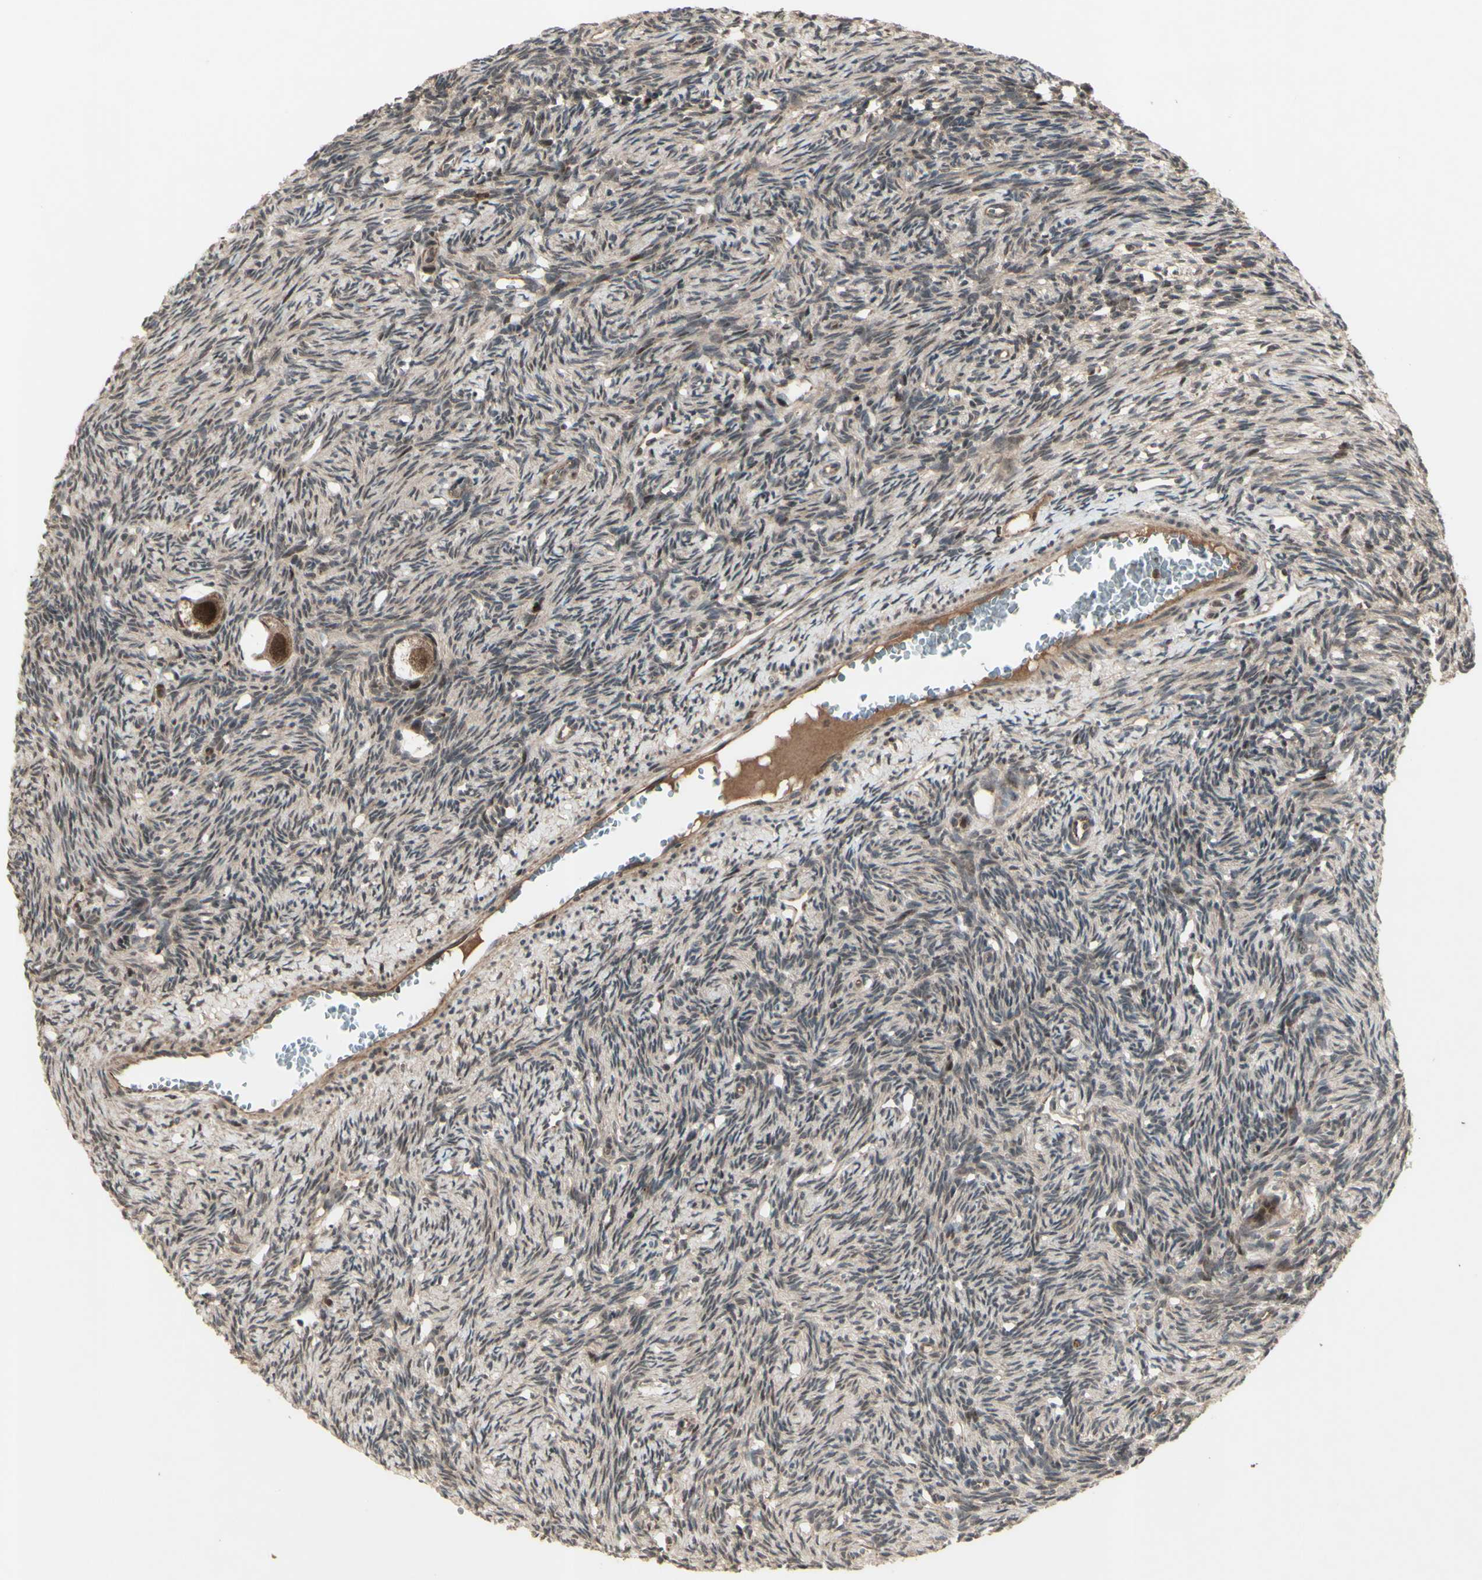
{"staining": {"intensity": "strong", "quantity": ">75%", "location": "cytoplasmic/membranous,nuclear"}, "tissue": "ovary", "cell_type": "Follicle cells", "image_type": "normal", "snomed": [{"axis": "morphology", "description": "Normal tissue, NOS"}, {"axis": "topography", "description": "Ovary"}], "caption": "Protein staining of unremarkable ovary shows strong cytoplasmic/membranous,nuclear expression in approximately >75% of follicle cells. (Brightfield microscopy of DAB IHC at high magnification).", "gene": "MLF2", "patient": {"sex": "female", "age": 33}}